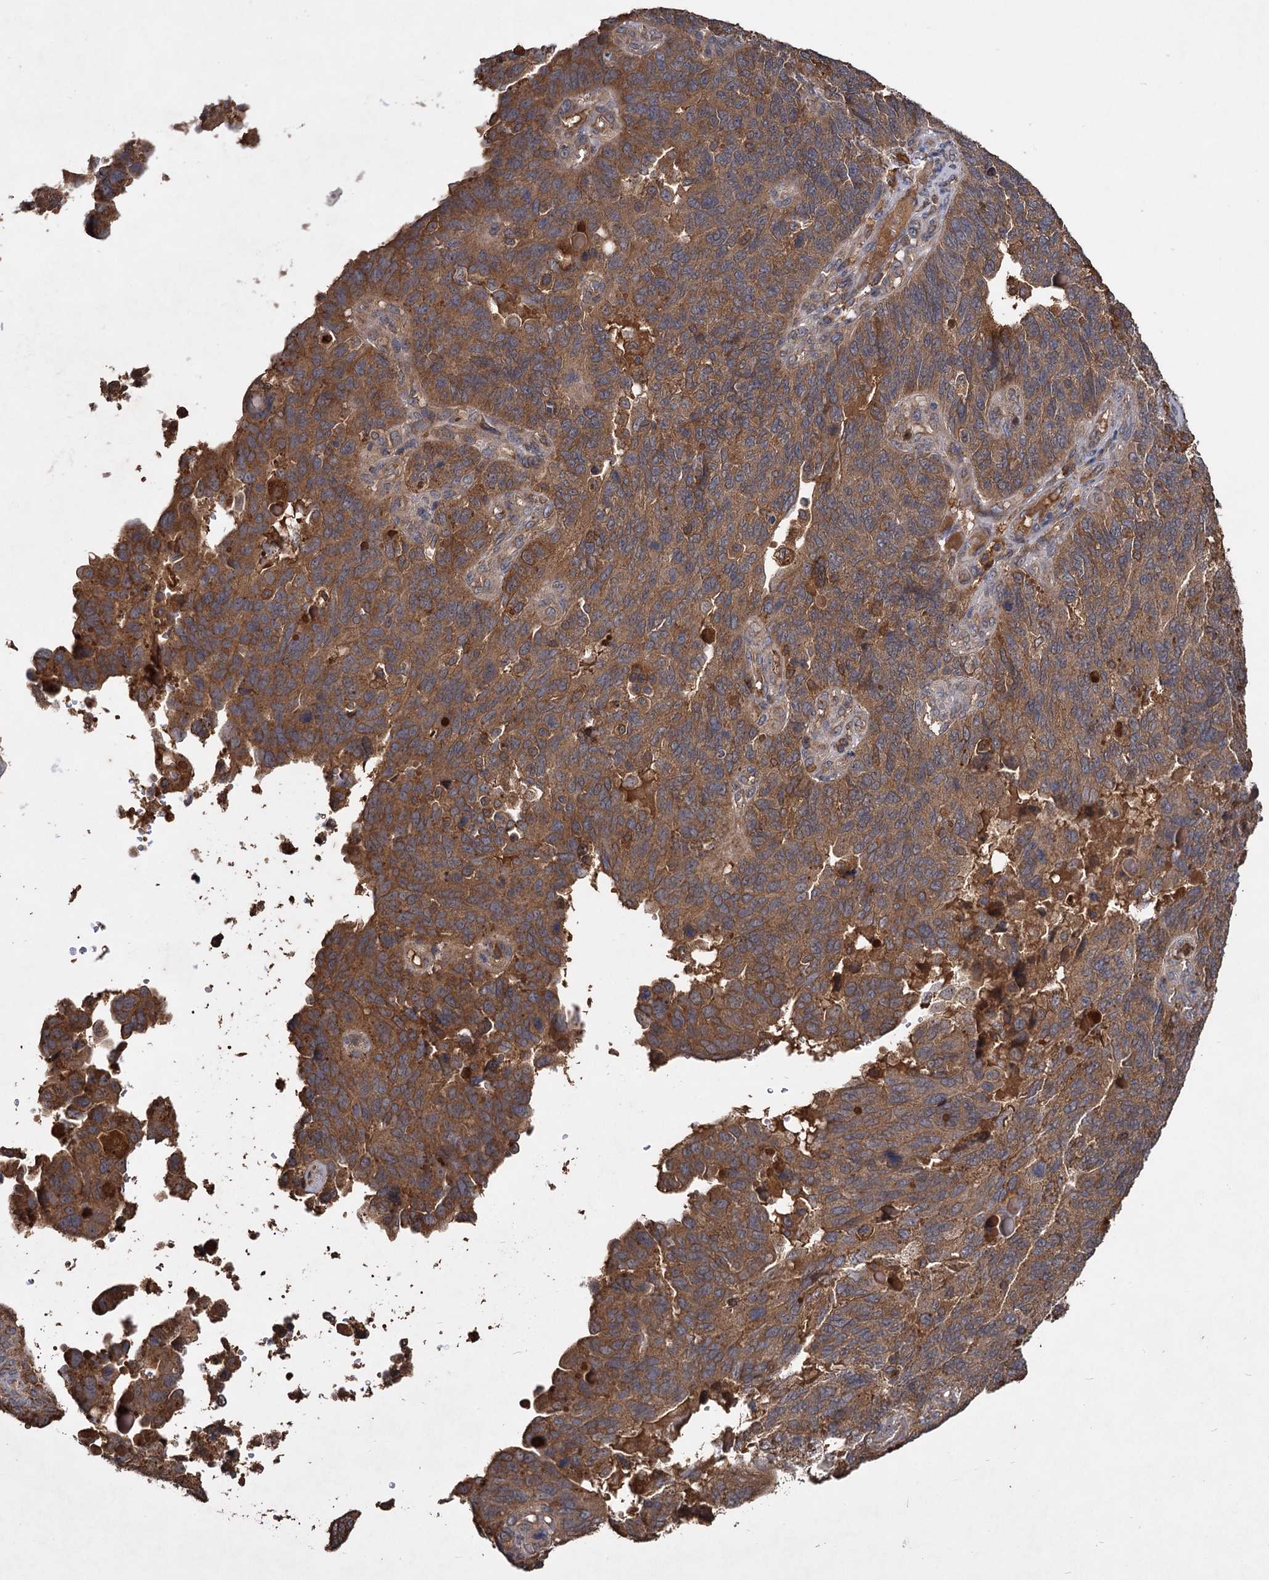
{"staining": {"intensity": "moderate", "quantity": ">75%", "location": "cytoplasmic/membranous"}, "tissue": "endometrial cancer", "cell_type": "Tumor cells", "image_type": "cancer", "snomed": [{"axis": "morphology", "description": "Adenocarcinoma, NOS"}, {"axis": "topography", "description": "Endometrium"}], "caption": "An IHC image of tumor tissue is shown. Protein staining in brown shows moderate cytoplasmic/membranous positivity in adenocarcinoma (endometrial) within tumor cells.", "gene": "GCLC", "patient": {"sex": "female", "age": 66}}